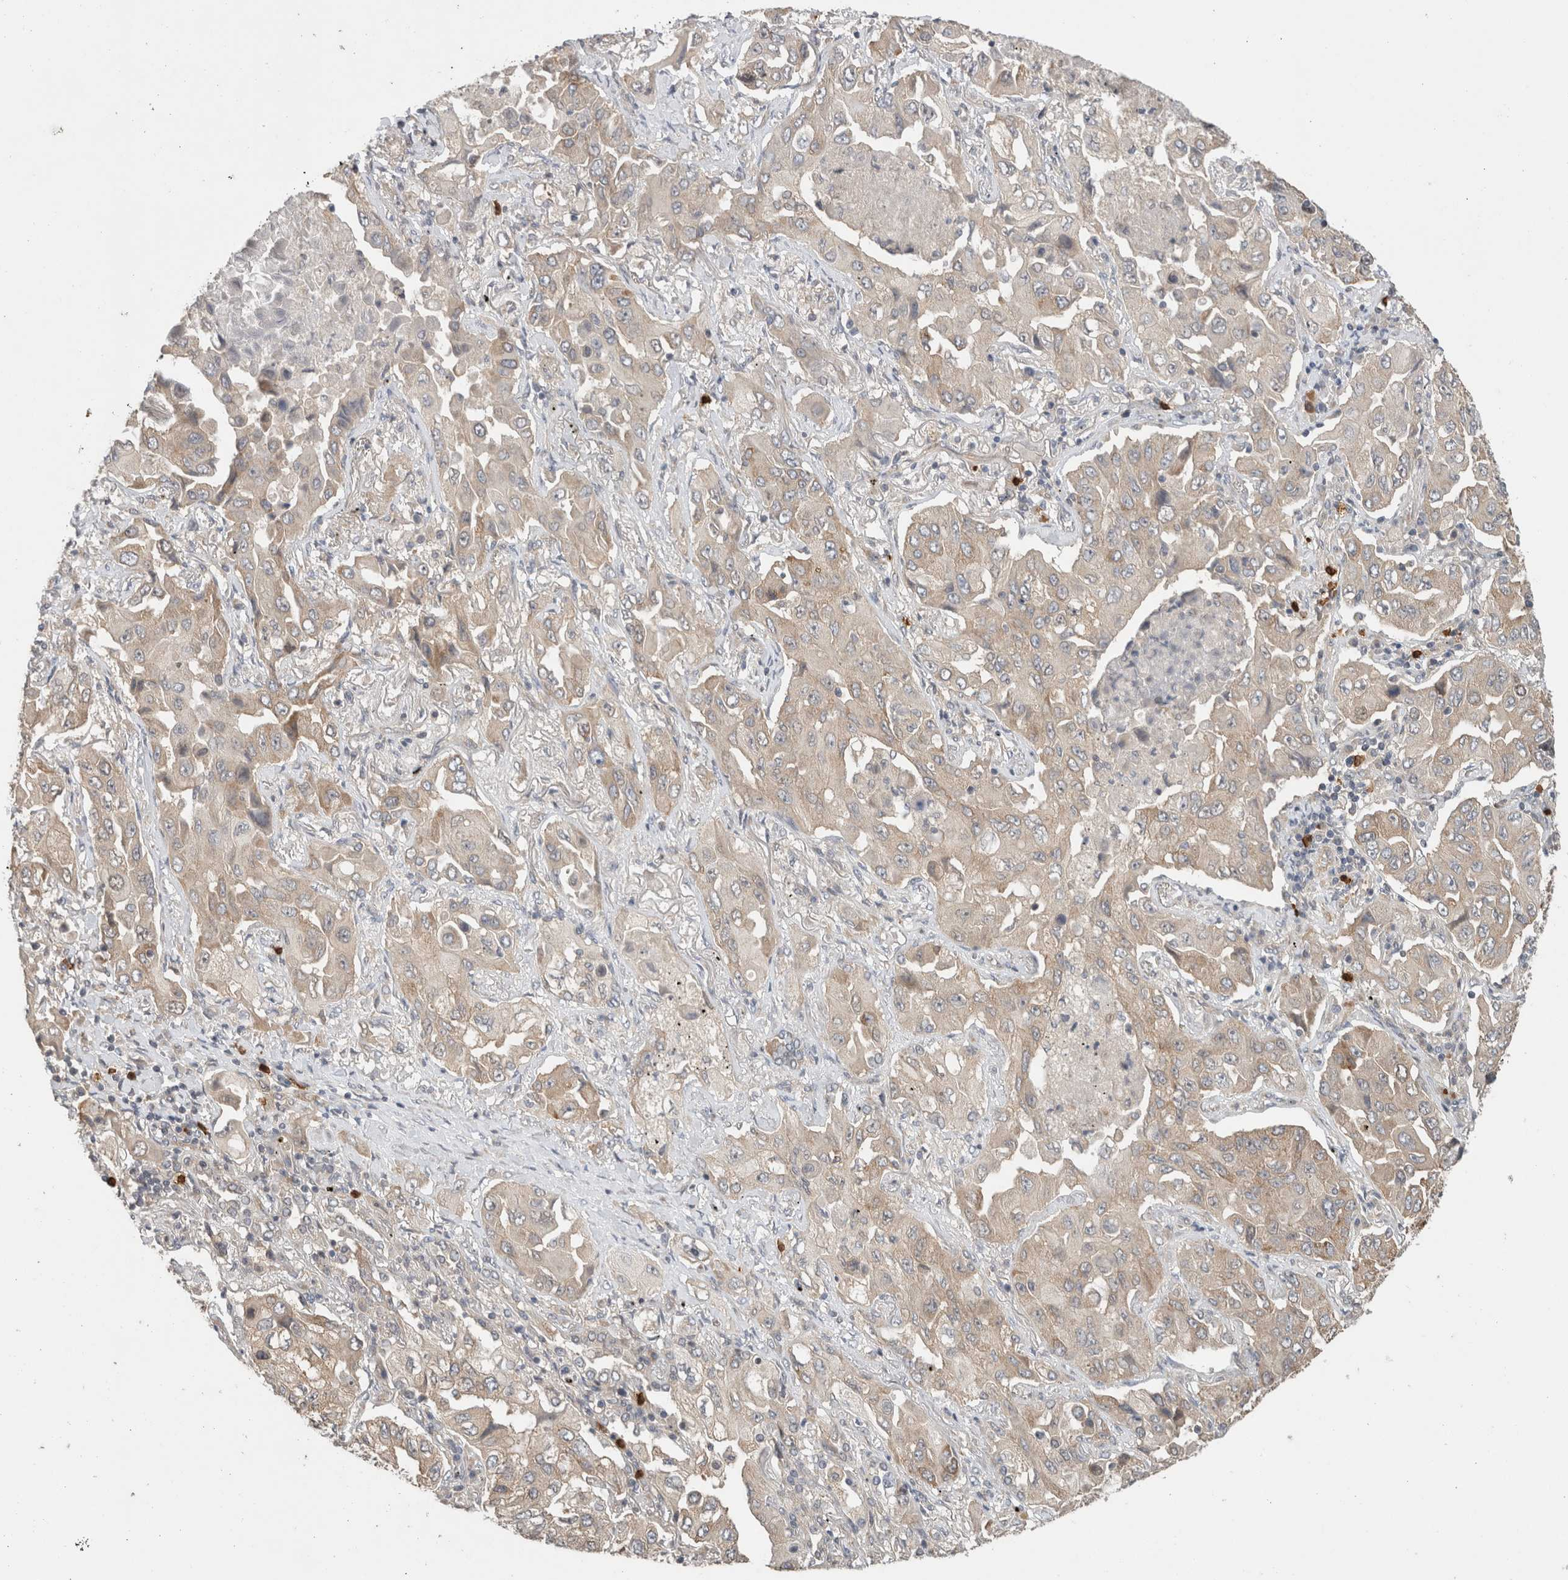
{"staining": {"intensity": "weak", "quantity": ">75%", "location": "cytoplasmic/membranous"}, "tissue": "lung cancer", "cell_type": "Tumor cells", "image_type": "cancer", "snomed": [{"axis": "morphology", "description": "Adenocarcinoma, NOS"}, {"axis": "topography", "description": "Lung"}], "caption": "The histopathology image reveals immunohistochemical staining of lung cancer. There is weak cytoplasmic/membranous expression is seen in approximately >75% of tumor cells.", "gene": "PUM1", "patient": {"sex": "female", "age": 65}}